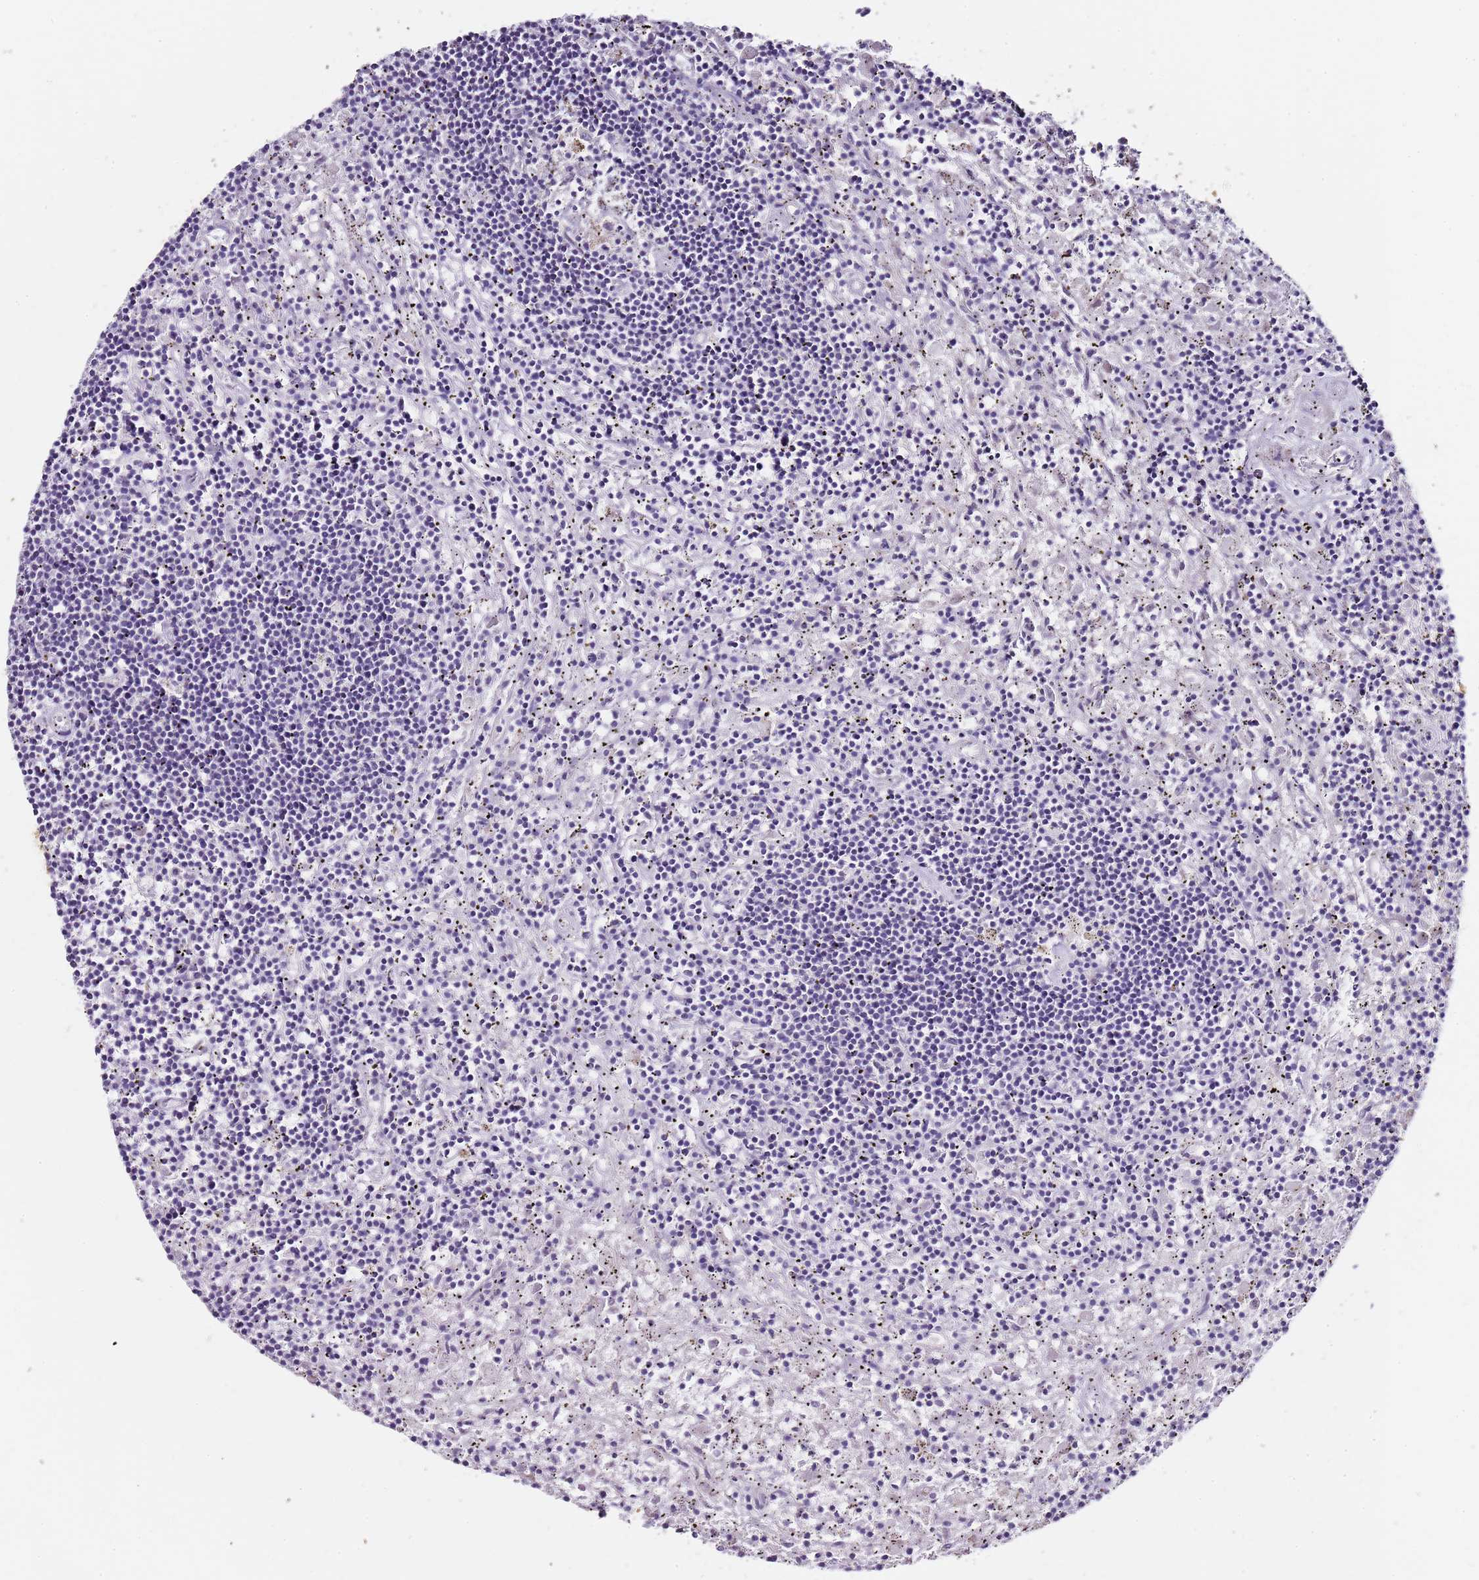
{"staining": {"intensity": "negative", "quantity": "none", "location": "none"}, "tissue": "lymphoma", "cell_type": "Tumor cells", "image_type": "cancer", "snomed": [{"axis": "morphology", "description": "Malignant lymphoma, non-Hodgkin's type, Low grade"}, {"axis": "topography", "description": "Spleen"}], "caption": "Human low-grade malignant lymphoma, non-Hodgkin's type stained for a protein using IHC displays no staining in tumor cells.", "gene": "TBC1D9", "patient": {"sex": "male", "age": 76}}